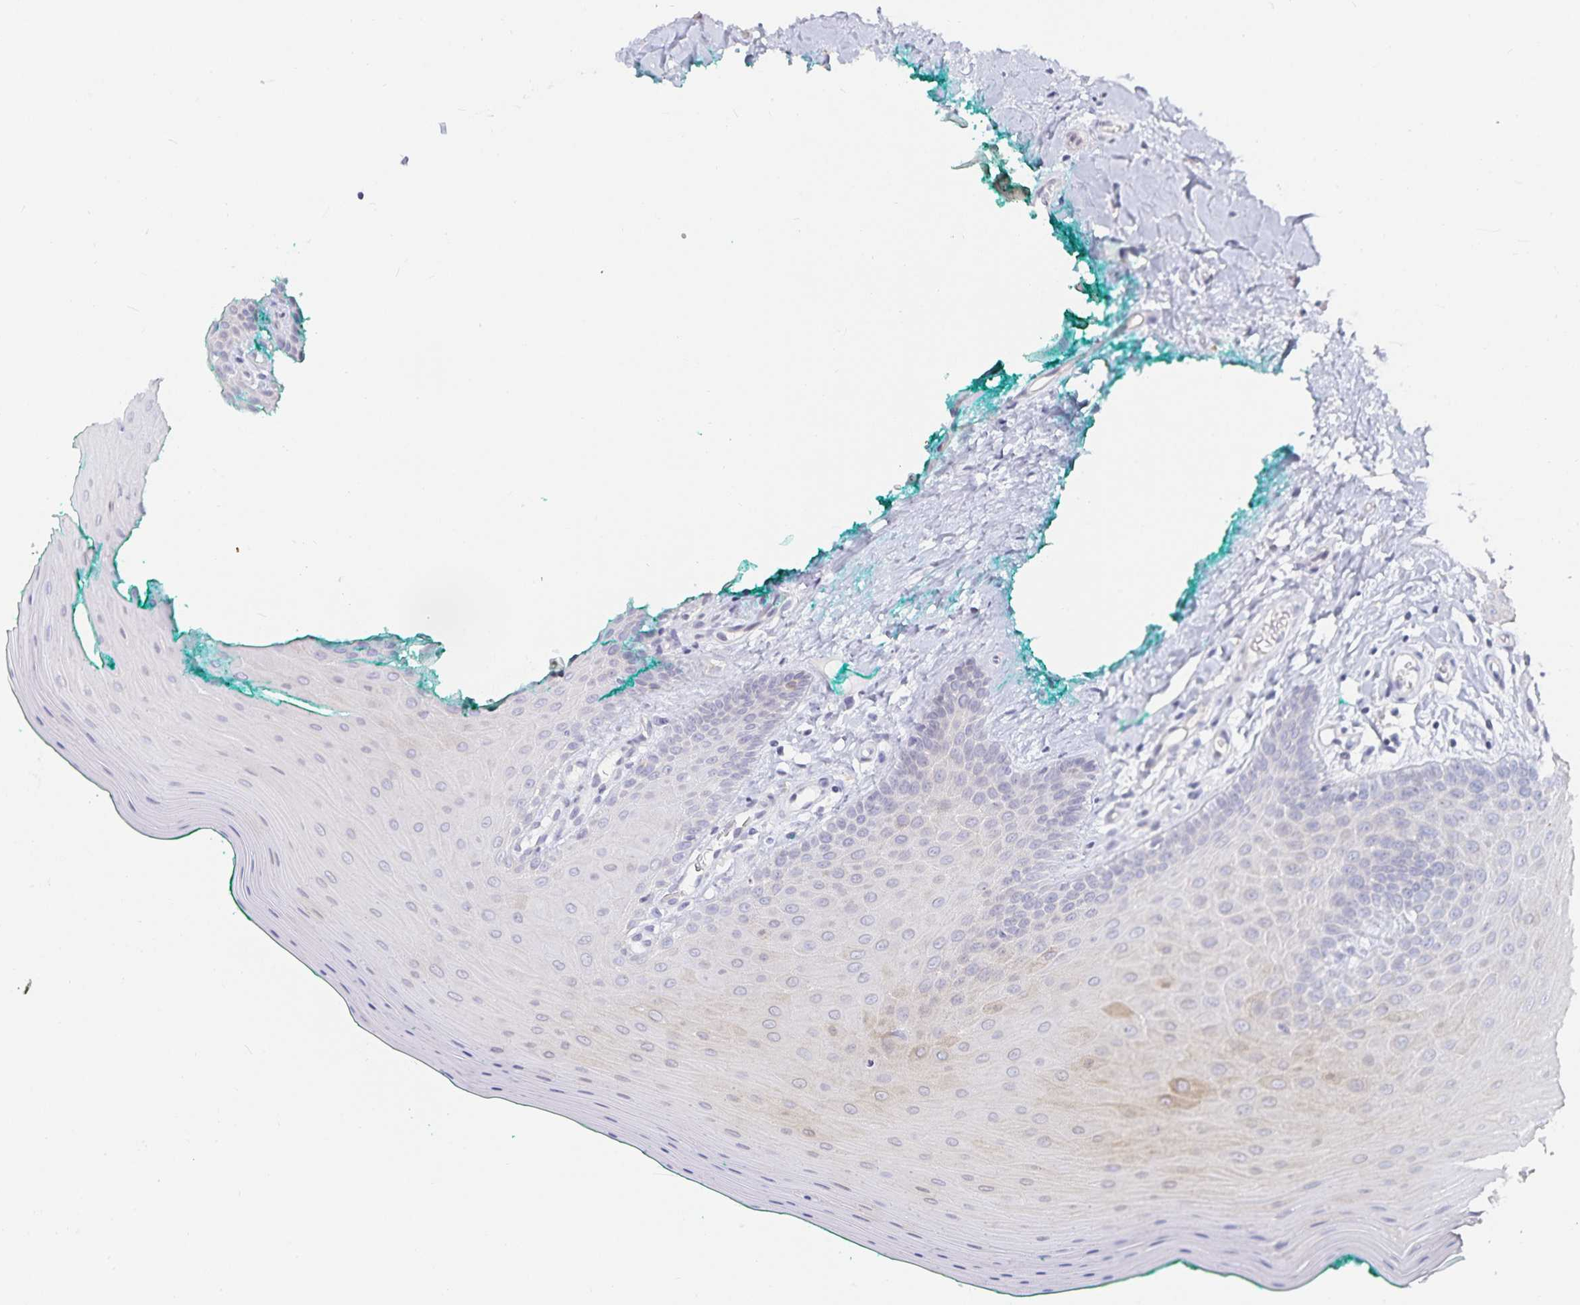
{"staining": {"intensity": "negative", "quantity": "none", "location": "none"}, "tissue": "oral mucosa", "cell_type": "Squamous epithelial cells", "image_type": "normal", "snomed": [{"axis": "morphology", "description": "Normal tissue, NOS"}, {"axis": "topography", "description": "Oral tissue"}], "caption": "Protein analysis of unremarkable oral mucosa displays no significant staining in squamous epithelial cells. (IHC, brightfield microscopy, high magnification).", "gene": "S100G", "patient": {"sex": "female", "age": 40}}